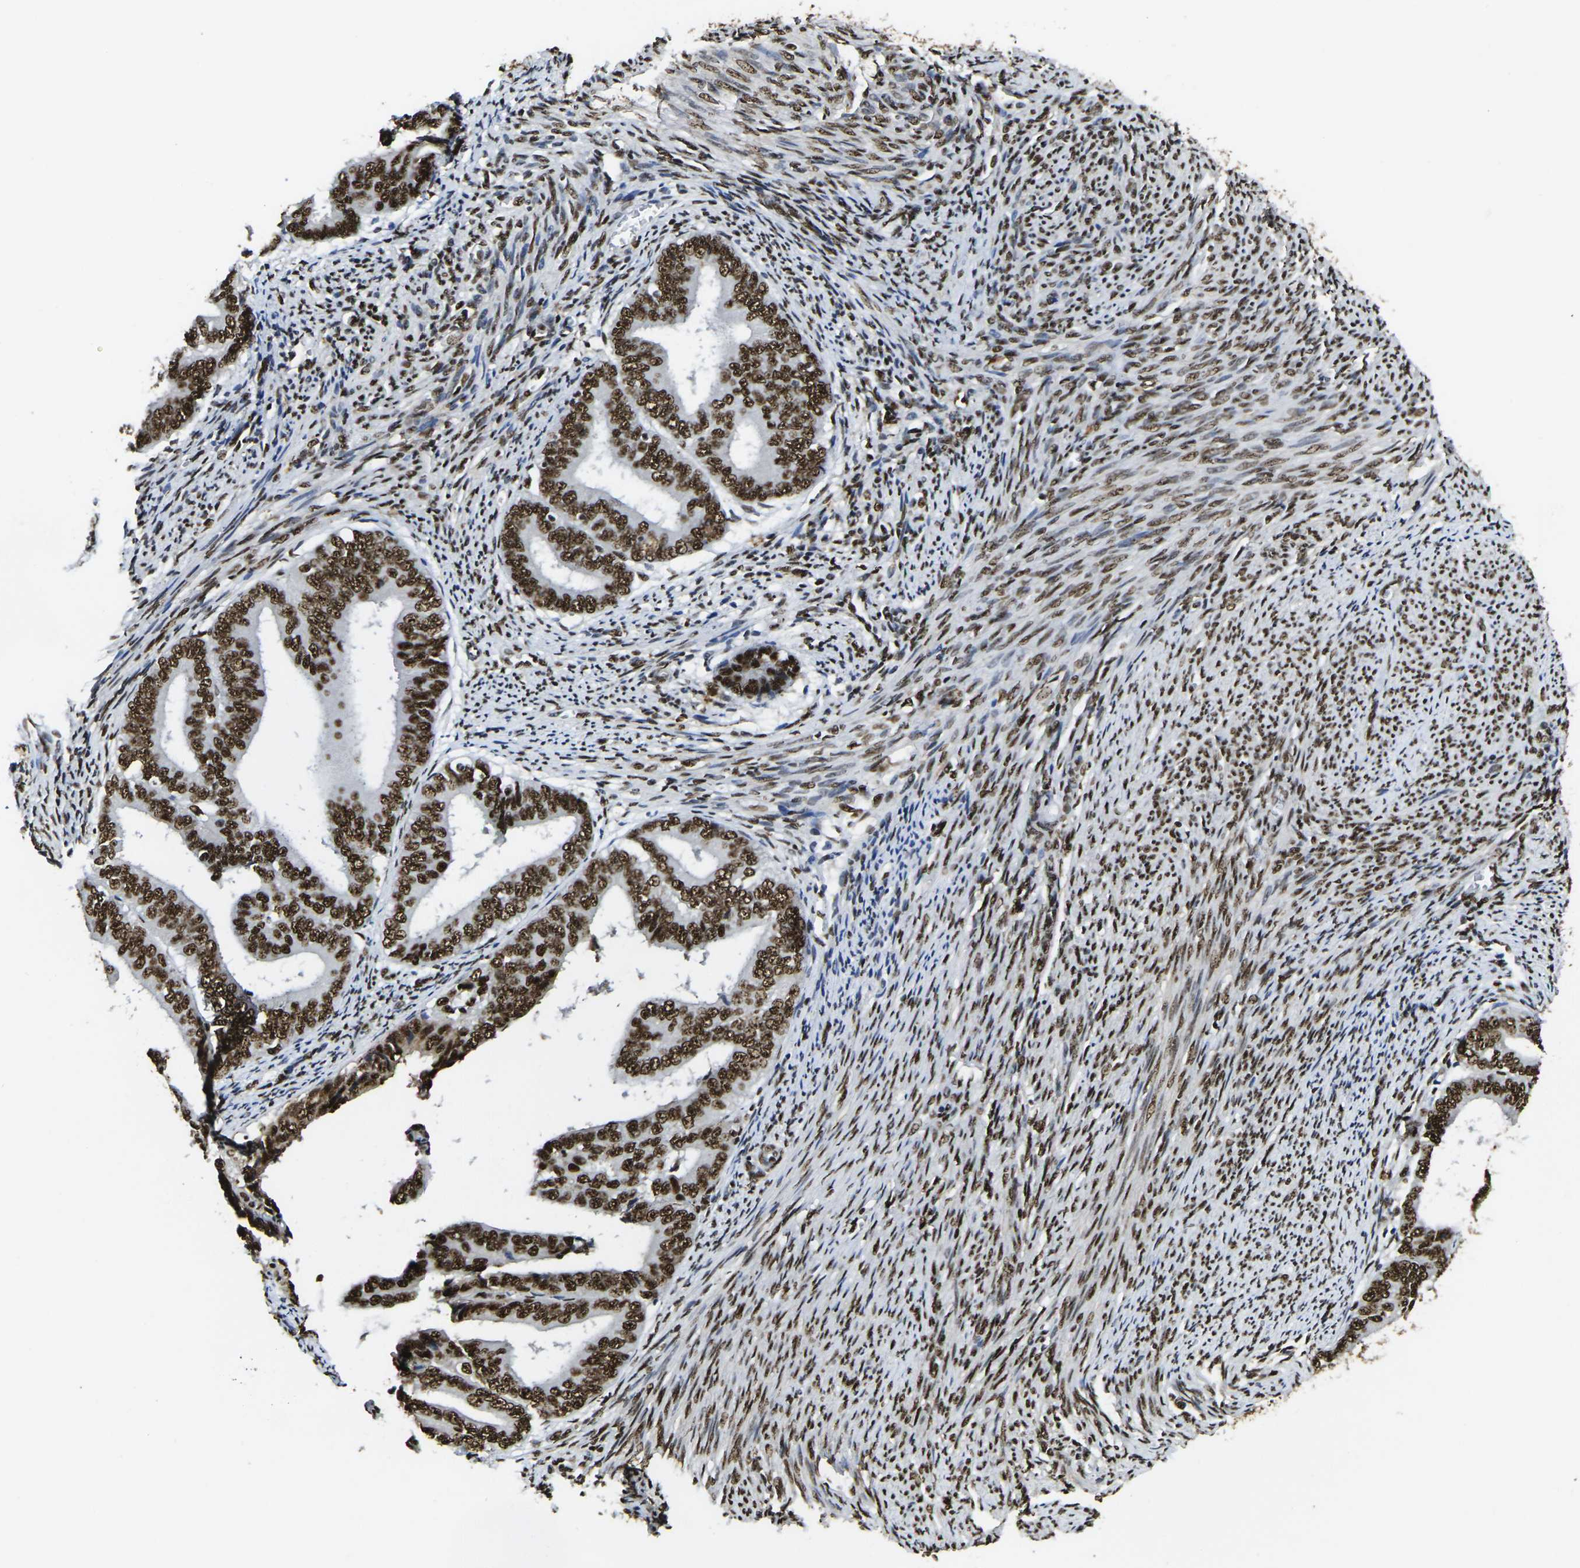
{"staining": {"intensity": "strong", "quantity": ">75%", "location": "nuclear"}, "tissue": "endometrial cancer", "cell_type": "Tumor cells", "image_type": "cancer", "snomed": [{"axis": "morphology", "description": "Adenocarcinoma, NOS"}, {"axis": "topography", "description": "Endometrium"}], "caption": "A high amount of strong nuclear expression is present in about >75% of tumor cells in endometrial adenocarcinoma tissue. (IHC, brightfield microscopy, high magnification).", "gene": "SMARCC1", "patient": {"sex": "female", "age": 63}}